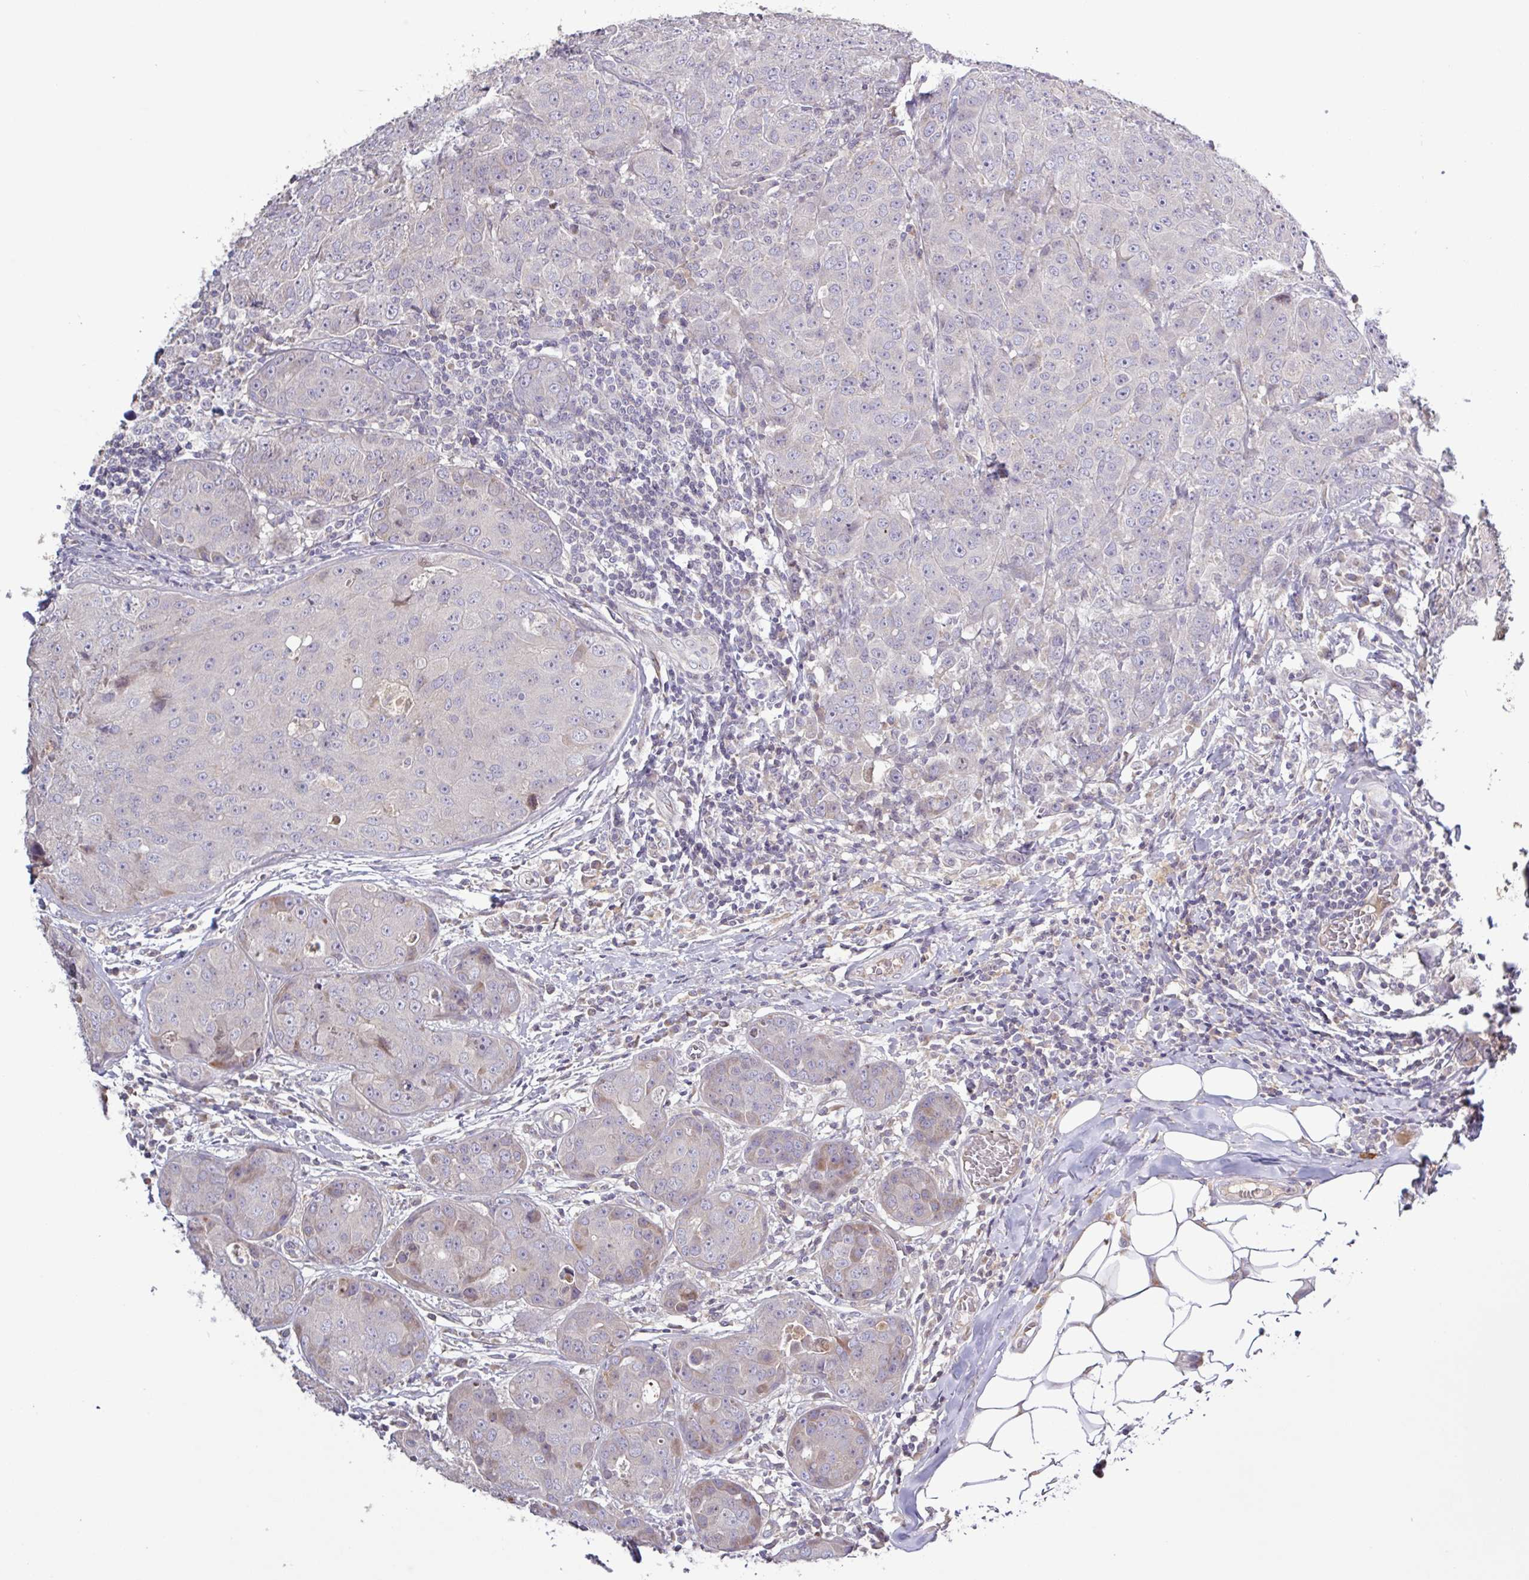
{"staining": {"intensity": "weak", "quantity": "<25%", "location": "cytoplasmic/membranous"}, "tissue": "breast cancer", "cell_type": "Tumor cells", "image_type": "cancer", "snomed": [{"axis": "morphology", "description": "Duct carcinoma"}, {"axis": "topography", "description": "Breast"}], "caption": "Human breast infiltrating ductal carcinoma stained for a protein using IHC shows no positivity in tumor cells.", "gene": "SFTPB", "patient": {"sex": "female", "age": 43}}